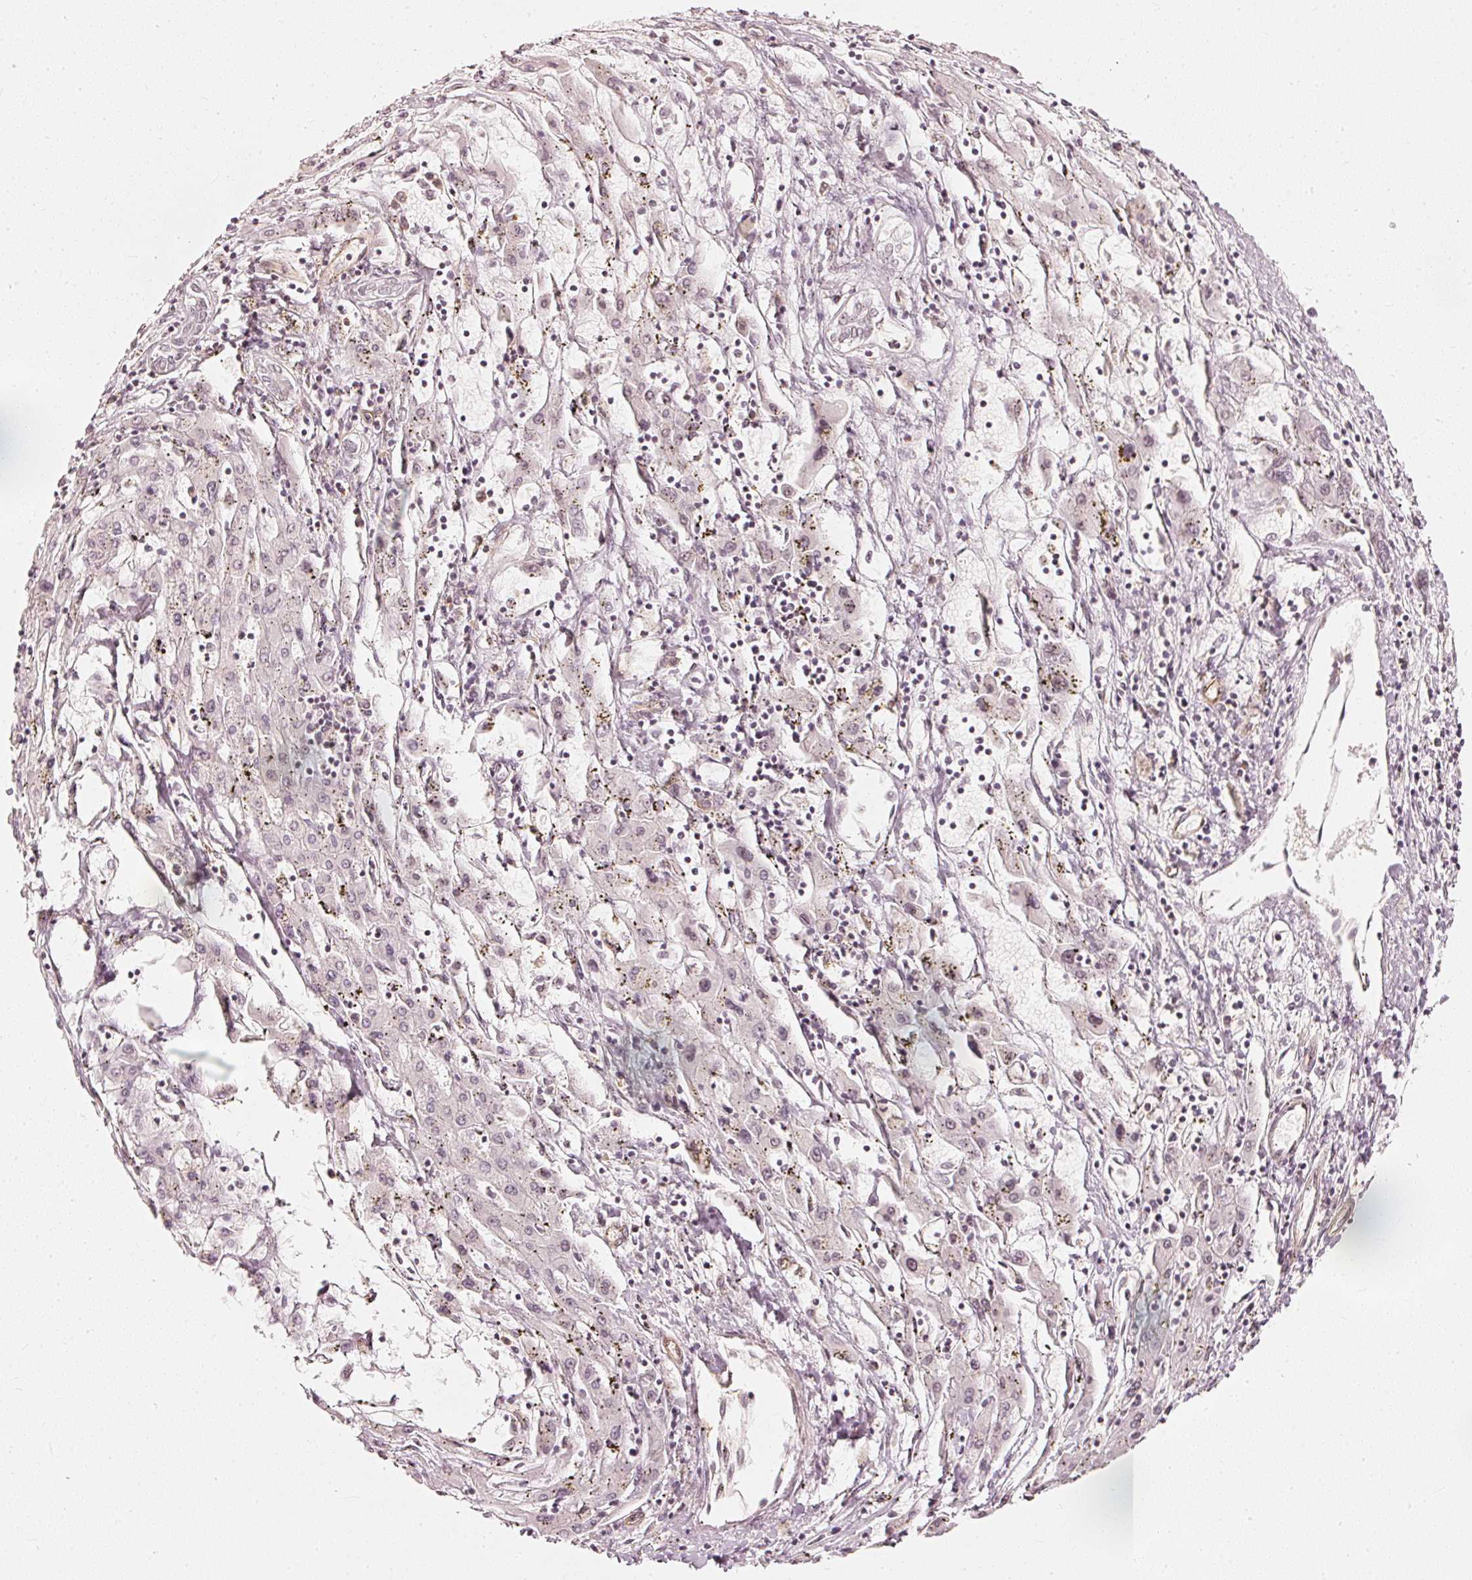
{"staining": {"intensity": "negative", "quantity": "none", "location": "none"}, "tissue": "liver cancer", "cell_type": "Tumor cells", "image_type": "cancer", "snomed": [{"axis": "morphology", "description": "Carcinoma, Hepatocellular, NOS"}, {"axis": "topography", "description": "Liver"}], "caption": "Tumor cells show no significant positivity in liver cancer (hepatocellular carcinoma).", "gene": "DRD2", "patient": {"sex": "male", "age": 72}}